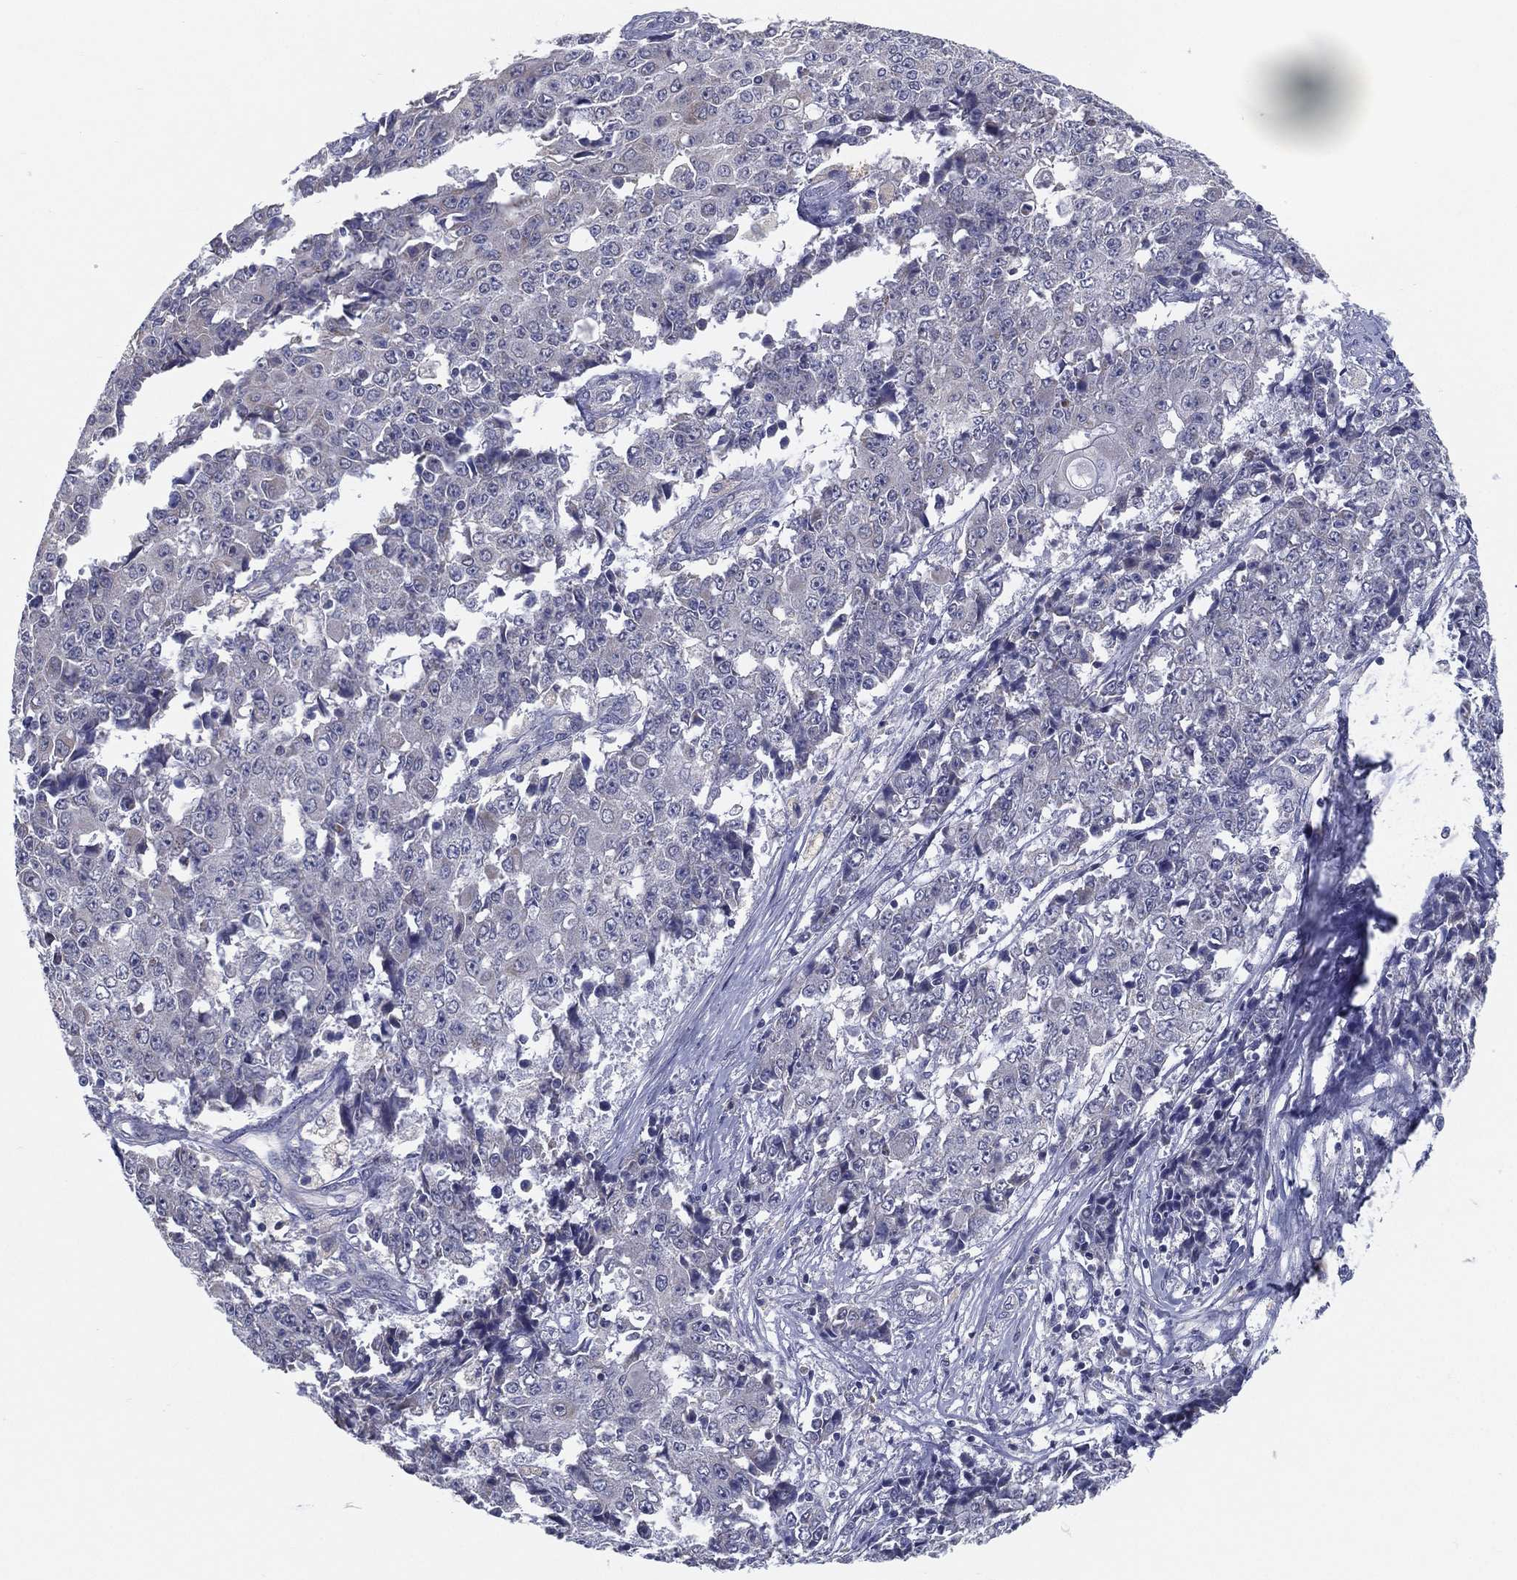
{"staining": {"intensity": "negative", "quantity": "none", "location": "none"}, "tissue": "ovarian cancer", "cell_type": "Tumor cells", "image_type": "cancer", "snomed": [{"axis": "morphology", "description": "Carcinoma, endometroid"}, {"axis": "topography", "description": "Ovary"}], "caption": "Immunohistochemistry of human ovarian endometroid carcinoma shows no staining in tumor cells.", "gene": "PCSK1", "patient": {"sex": "female", "age": 42}}